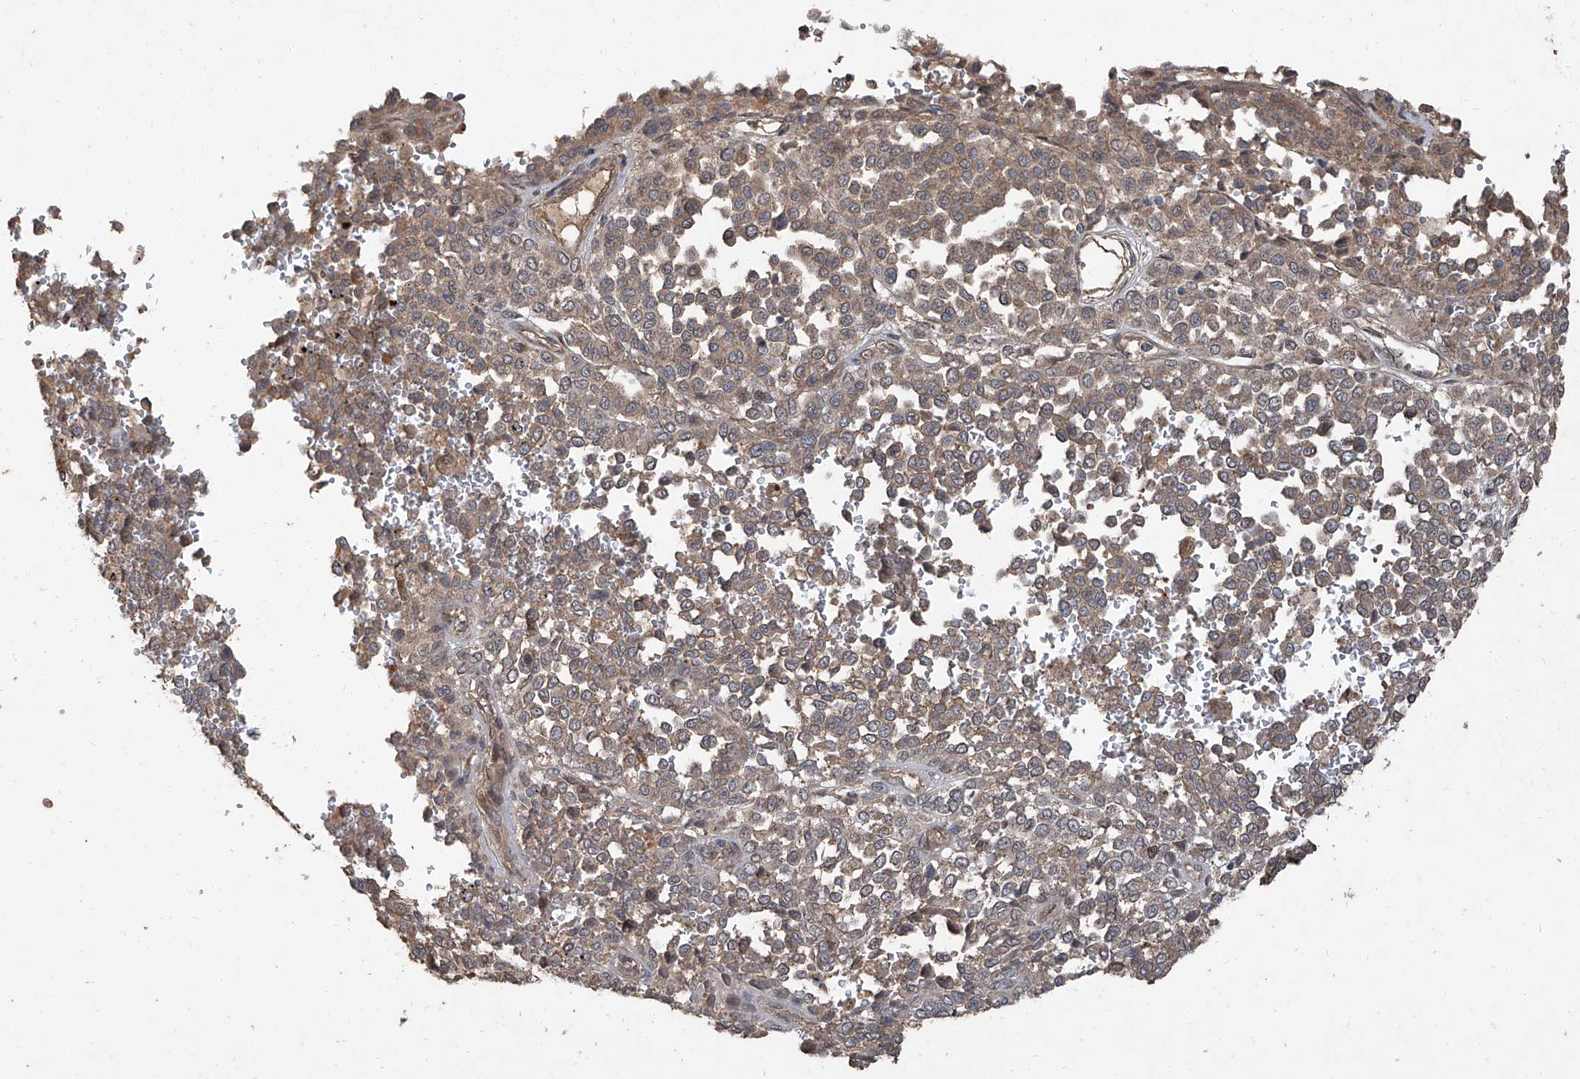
{"staining": {"intensity": "moderate", "quantity": ">75%", "location": "cytoplasmic/membranous"}, "tissue": "melanoma", "cell_type": "Tumor cells", "image_type": "cancer", "snomed": [{"axis": "morphology", "description": "Malignant melanoma, Metastatic site"}, {"axis": "topography", "description": "Pancreas"}], "caption": "High-power microscopy captured an IHC photomicrograph of melanoma, revealing moderate cytoplasmic/membranous staining in about >75% of tumor cells.", "gene": "CCN1", "patient": {"sex": "female", "age": 30}}